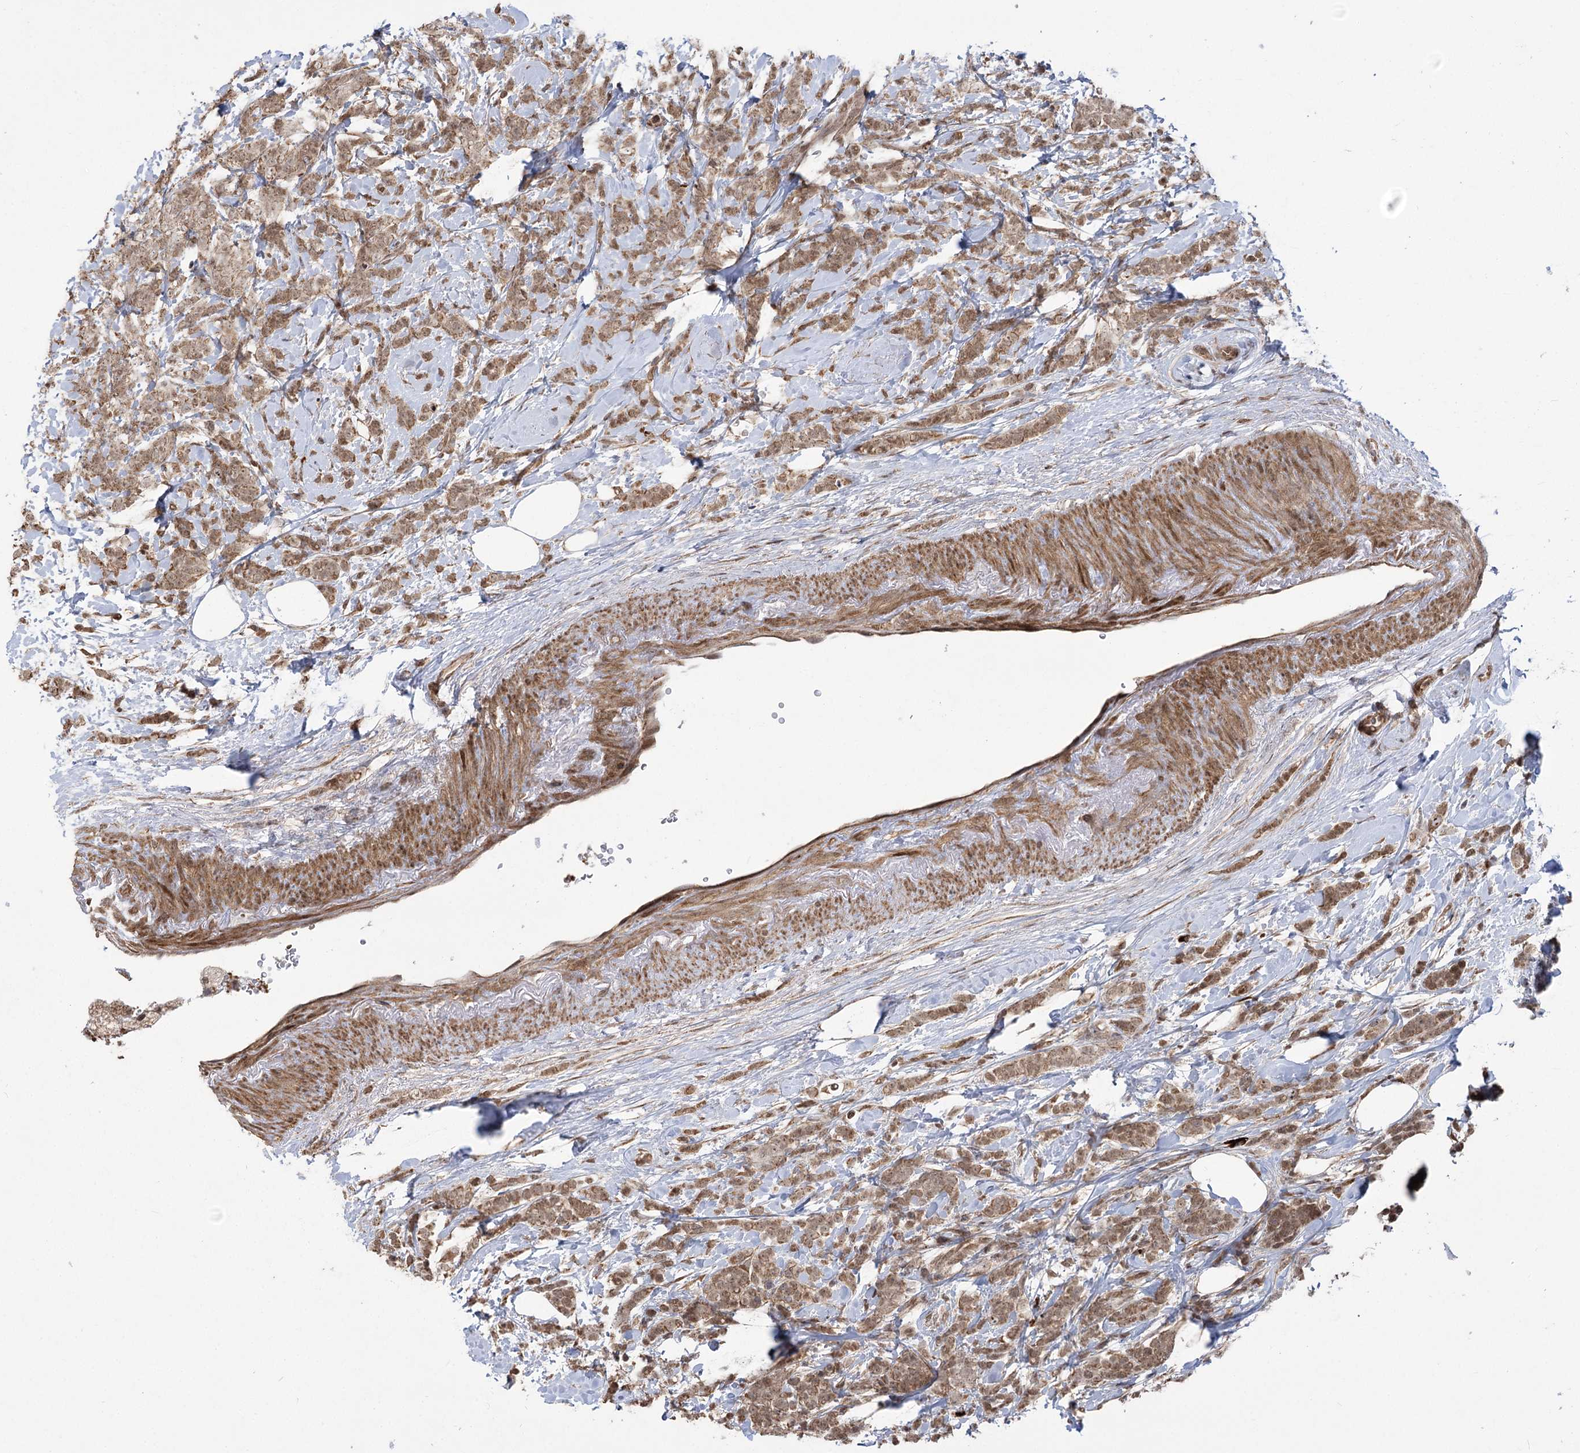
{"staining": {"intensity": "moderate", "quantity": ">75%", "location": "cytoplasmic/membranous,nuclear"}, "tissue": "breast cancer", "cell_type": "Tumor cells", "image_type": "cancer", "snomed": [{"axis": "morphology", "description": "Lobular carcinoma"}, {"axis": "topography", "description": "Breast"}], "caption": "Human lobular carcinoma (breast) stained with a protein marker reveals moderate staining in tumor cells.", "gene": "TENM2", "patient": {"sex": "female", "age": 58}}